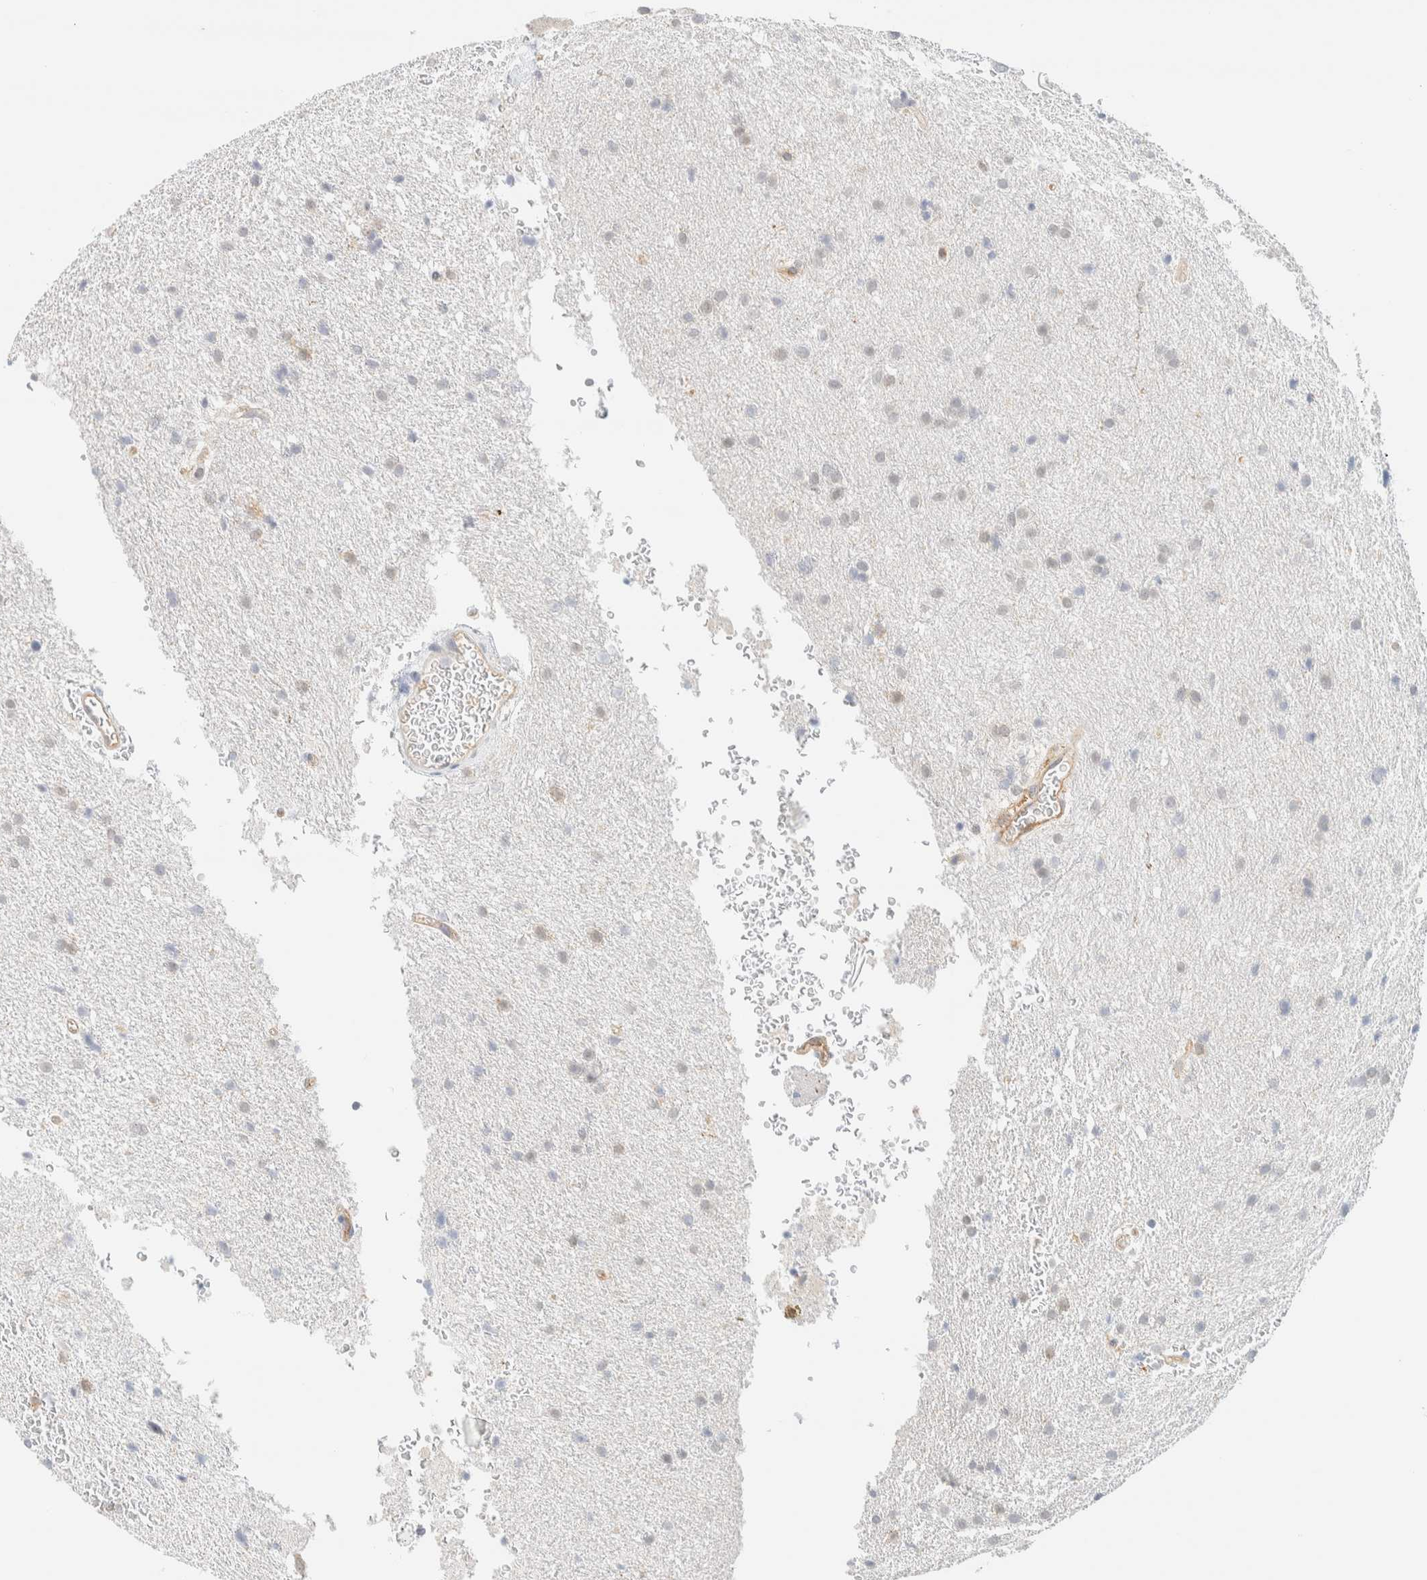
{"staining": {"intensity": "weak", "quantity": "<25%", "location": "cytoplasmic/membranous"}, "tissue": "glioma", "cell_type": "Tumor cells", "image_type": "cancer", "snomed": [{"axis": "morphology", "description": "Glioma, malignant, Low grade"}, {"axis": "topography", "description": "Brain"}], "caption": "Tumor cells are negative for protein expression in human malignant glioma (low-grade).", "gene": "TBC1D8B", "patient": {"sex": "female", "age": 37}}